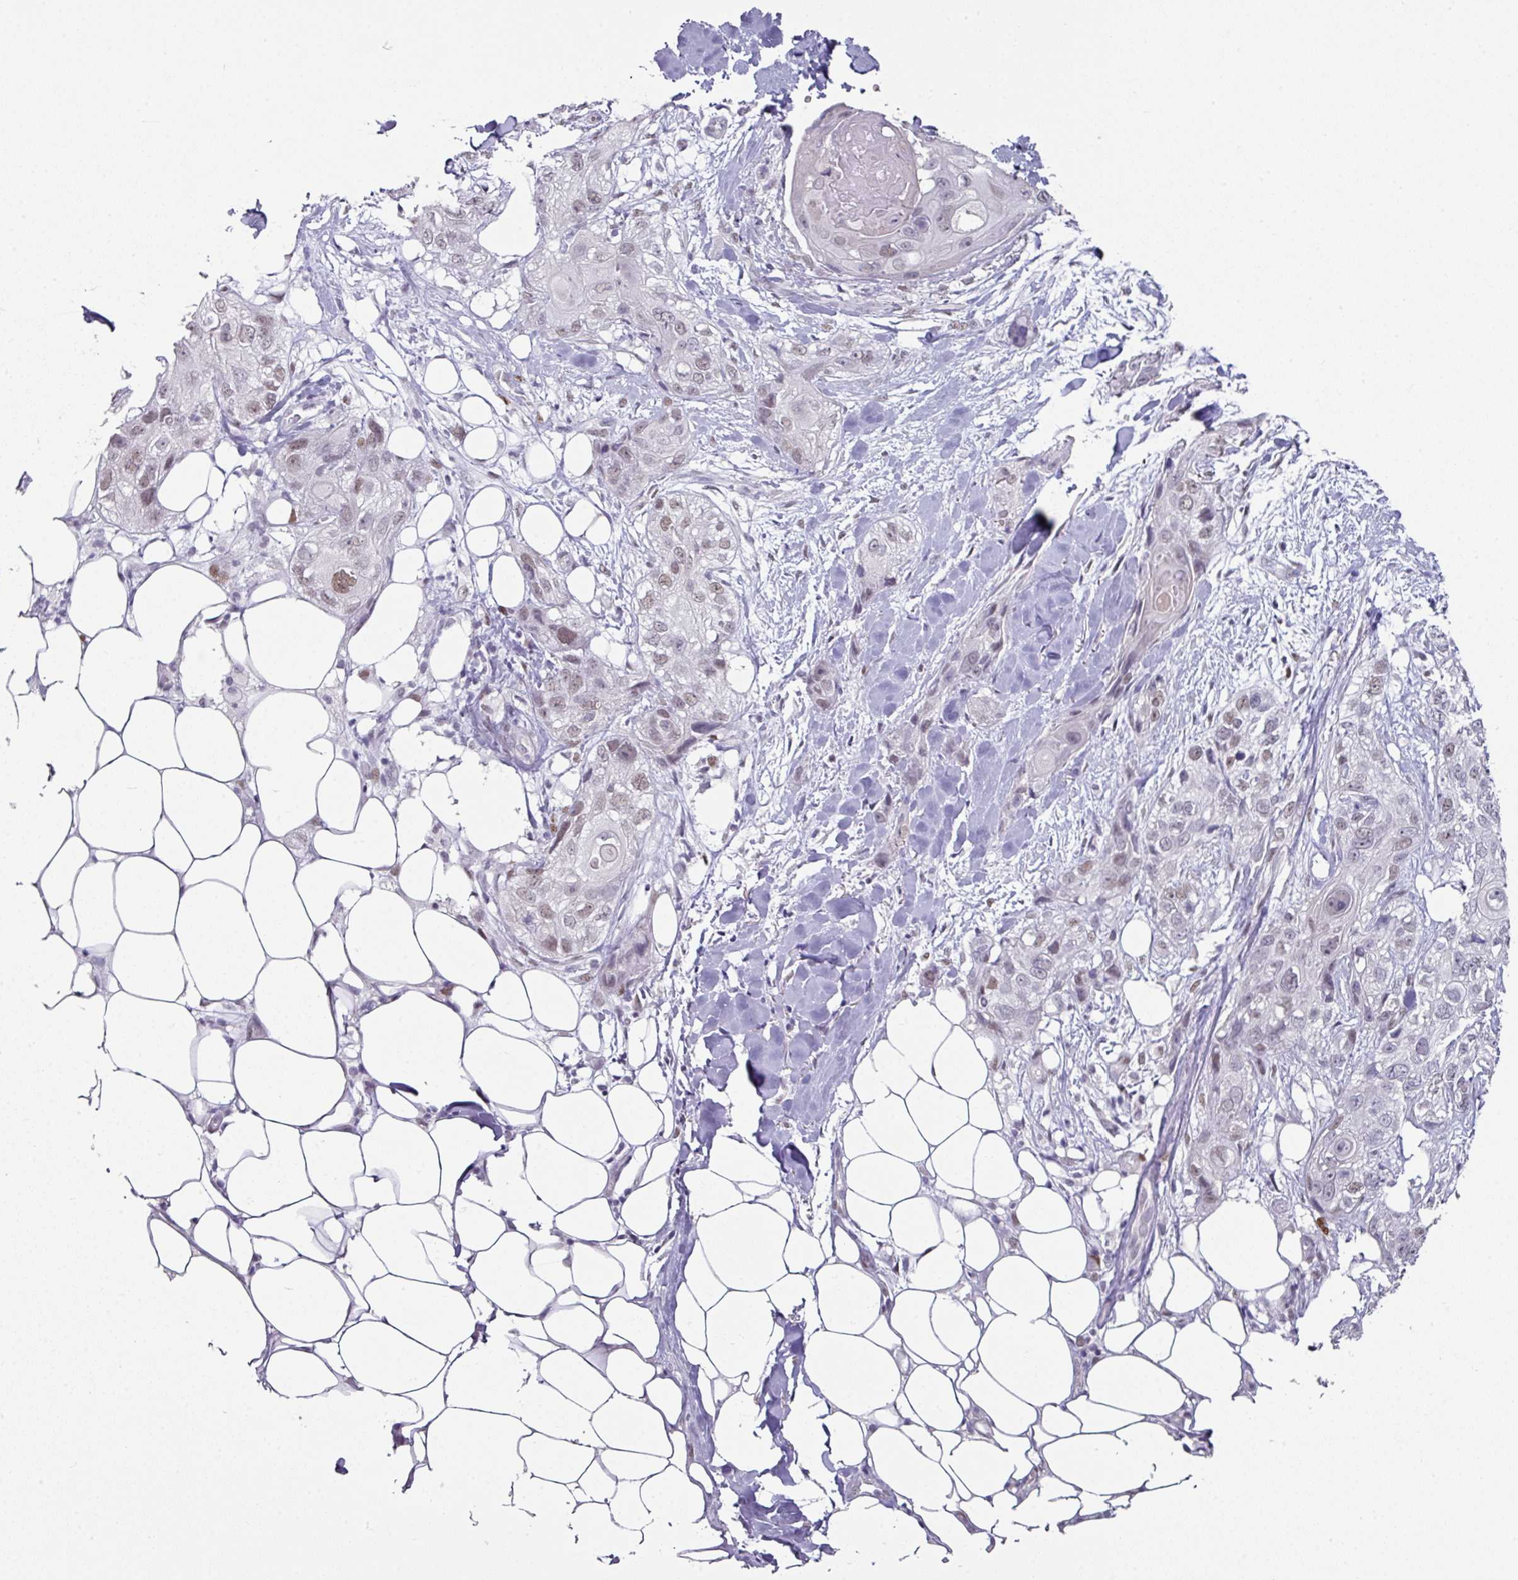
{"staining": {"intensity": "weak", "quantity": ">75%", "location": "nuclear"}, "tissue": "skin cancer", "cell_type": "Tumor cells", "image_type": "cancer", "snomed": [{"axis": "morphology", "description": "Normal tissue, NOS"}, {"axis": "morphology", "description": "Squamous cell carcinoma, NOS"}, {"axis": "topography", "description": "Skin"}], "caption": "IHC staining of squamous cell carcinoma (skin), which shows low levels of weak nuclear positivity in approximately >75% of tumor cells indicating weak nuclear protein staining. The staining was performed using DAB (3,3'-diaminobenzidine) (brown) for protein detection and nuclei were counterstained in hematoxylin (blue).", "gene": "ELK1", "patient": {"sex": "male", "age": 72}}